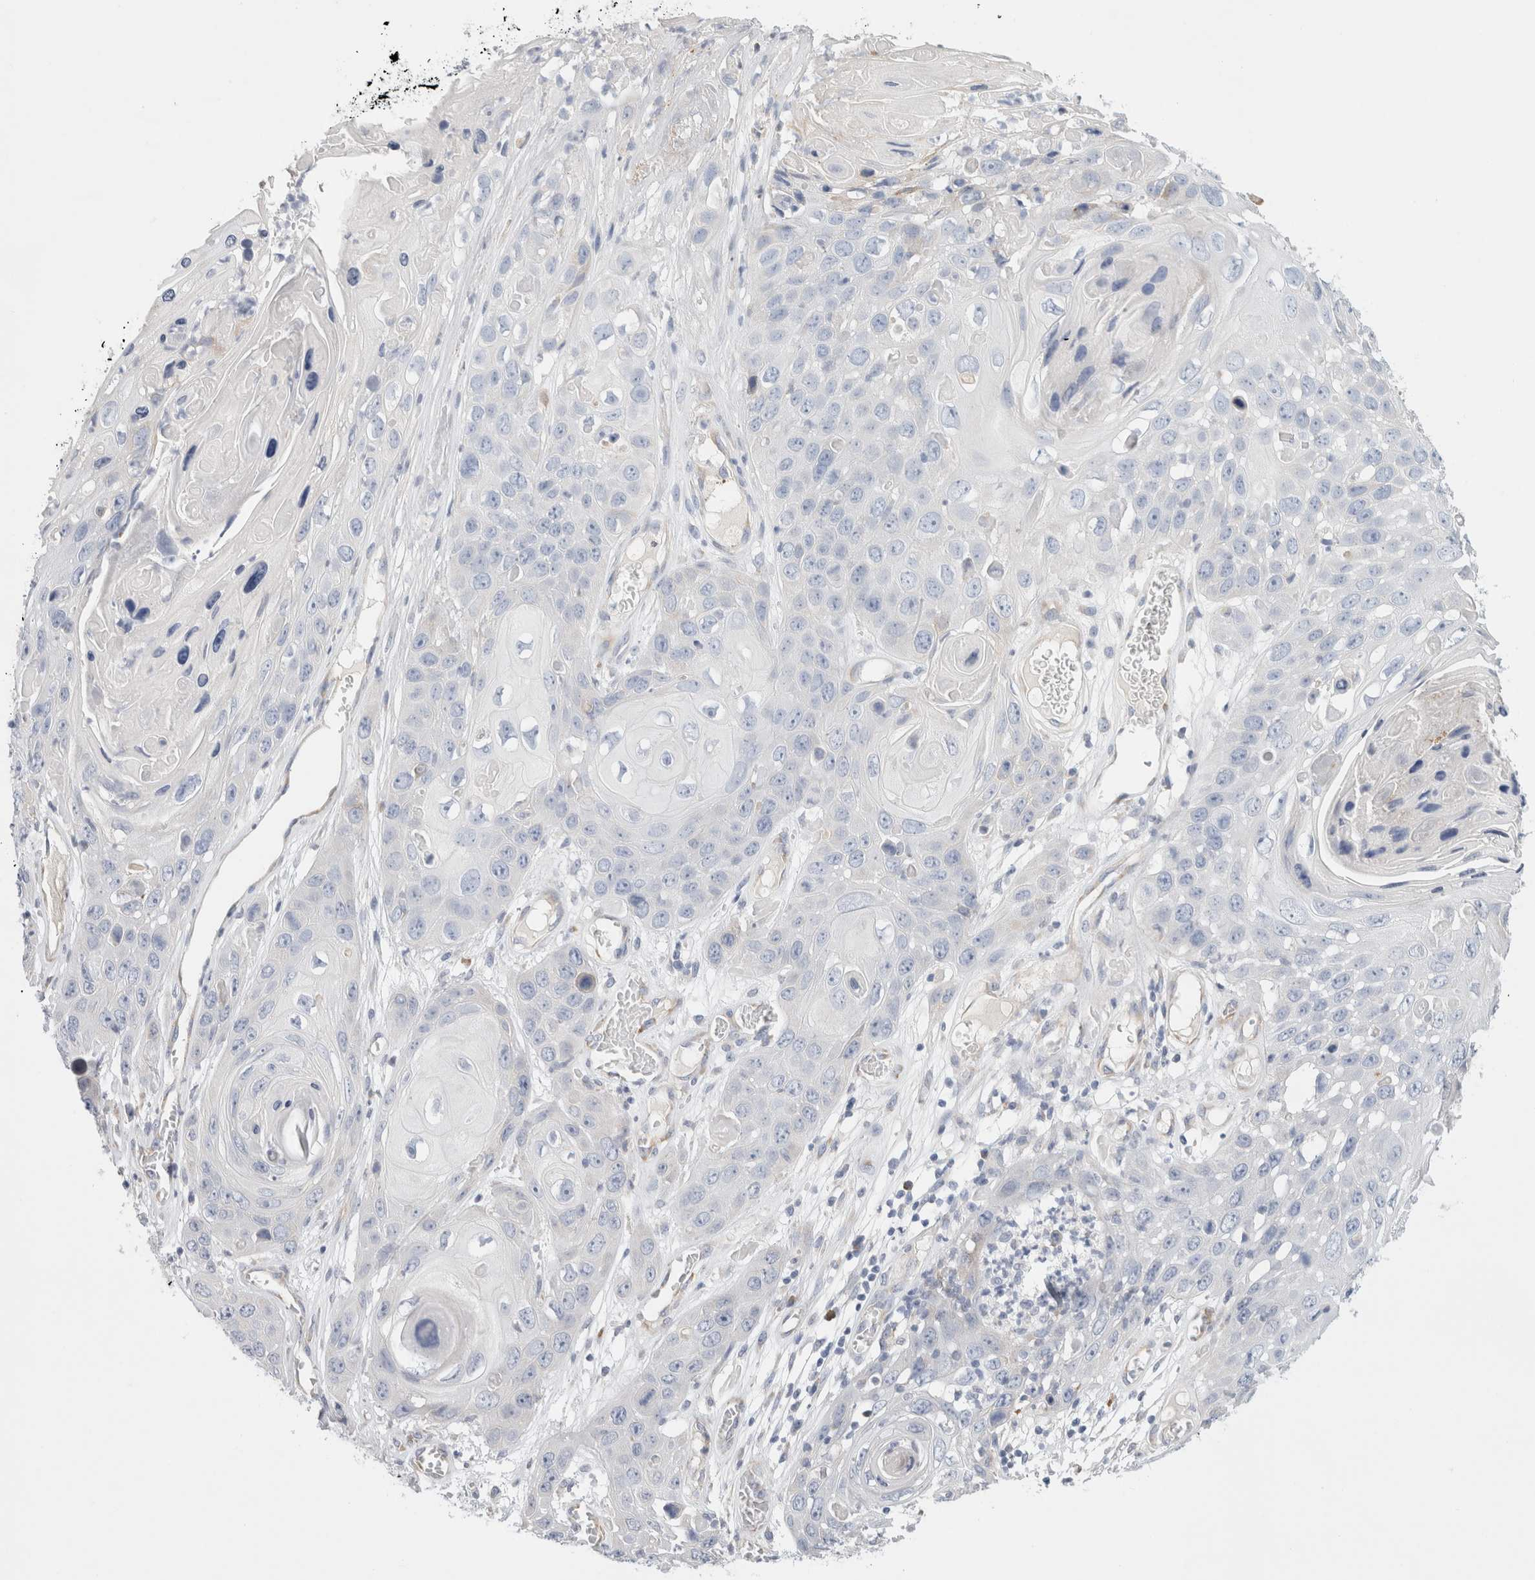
{"staining": {"intensity": "negative", "quantity": "none", "location": "none"}, "tissue": "skin cancer", "cell_type": "Tumor cells", "image_type": "cancer", "snomed": [{"axis": "morphology", "description": "Squamous cell carcinoma, NOS"}, {"axis": "topography", "description": "Skin"}], "caption": "IHC photomicrograph of skin cancer stained for a protein (brown), which exhibits no positivity in tumor cells.", "gene": "CSK", "patient": {"sex": "male", "age": 55}}